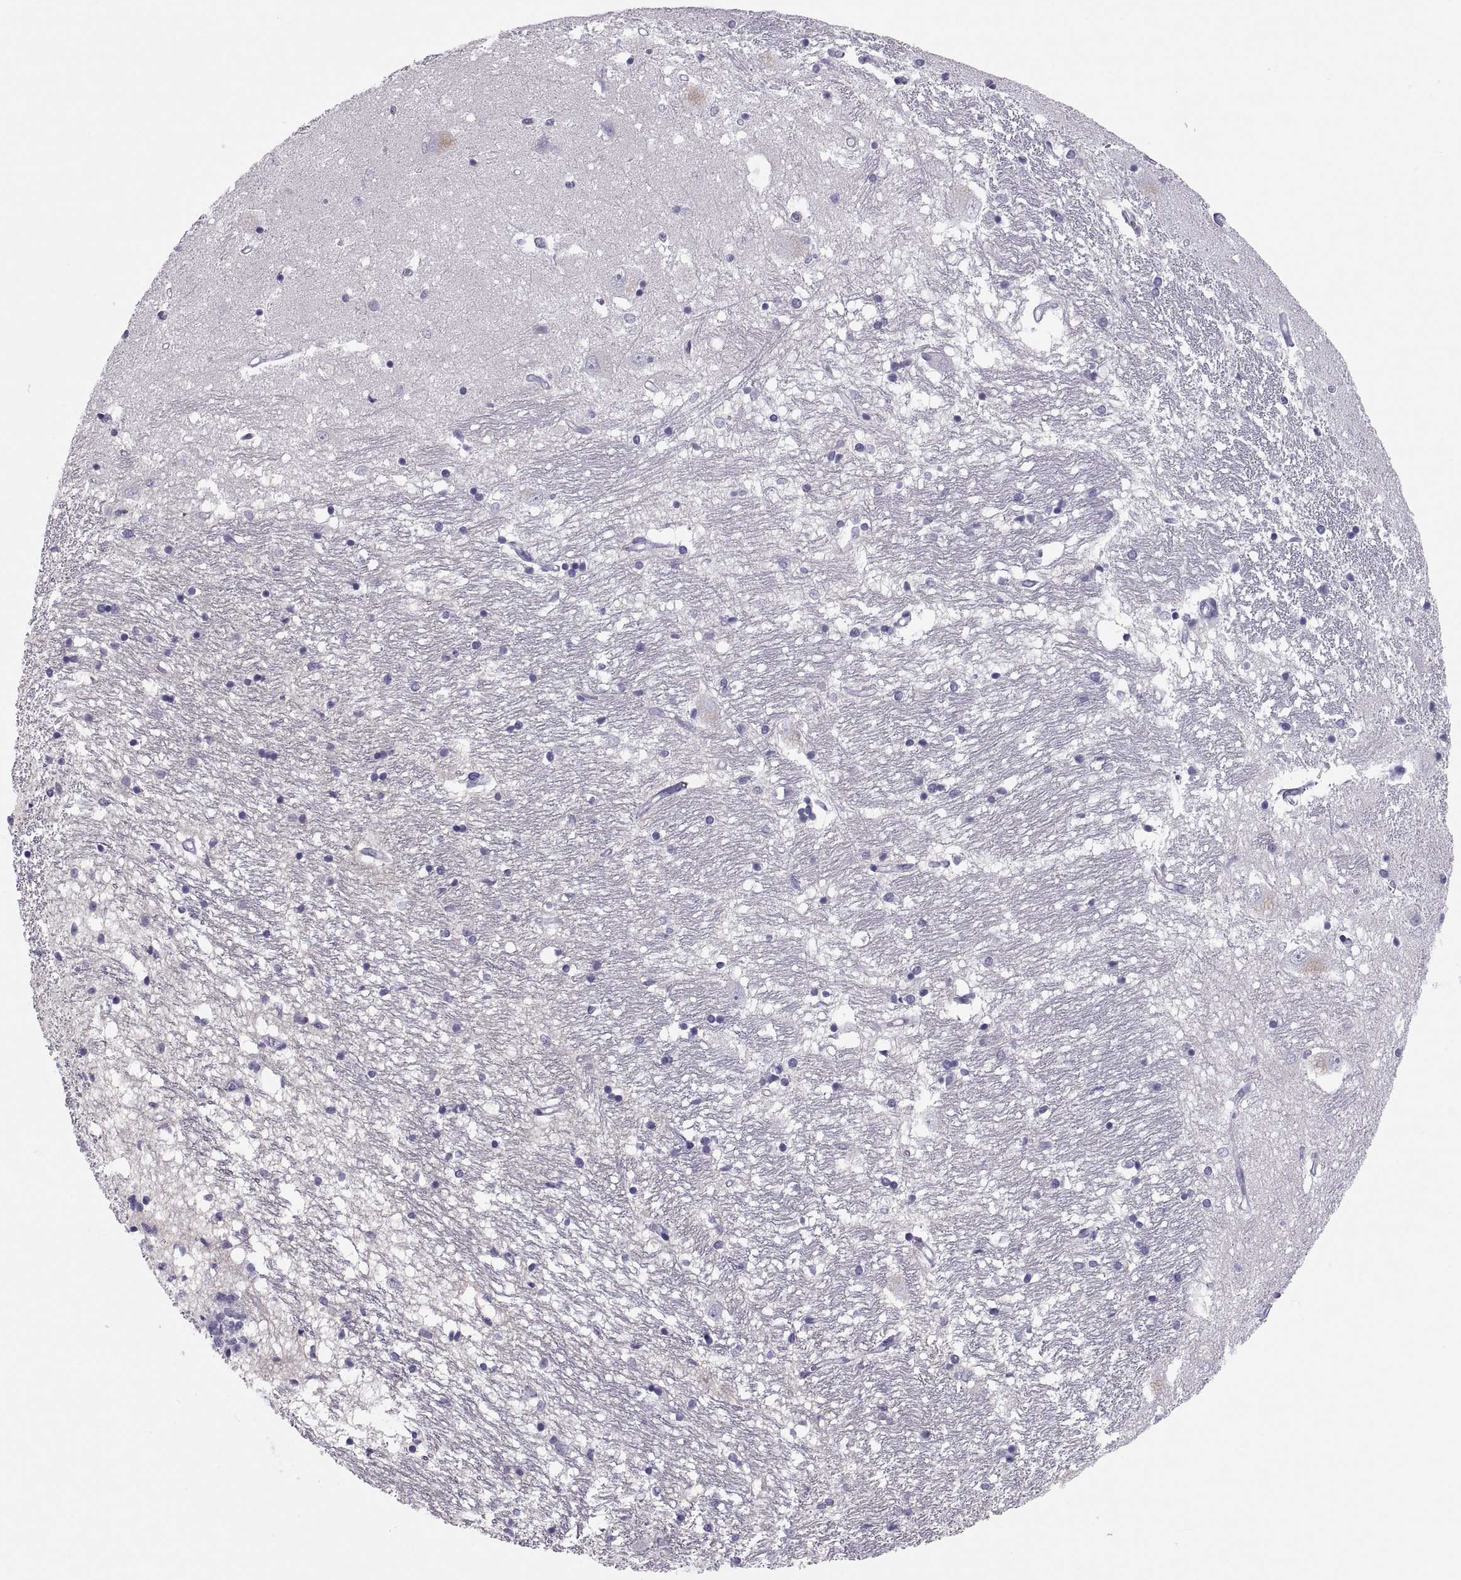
{"staining": {"intensity": "negative", "quantity": "none", "location": "none"}, "tissue": "caudate", "cell_type": "Glial cells", "image_type": "normal", "snomed": [{"axis": "morphology", "description": "Normal tissue, NOS"}, {"axis": "topography", "description": "Lateral ventricle wall"}], "caption": "IHC micrograph of benign human caudate stained for a protein (brown), which exhibits no staining in glial cells. (DAB immunohistochemistry with hematoxylin counter stain).", "gene": "MAGEB2", "patient": {"sex": "female", "age": 71}}